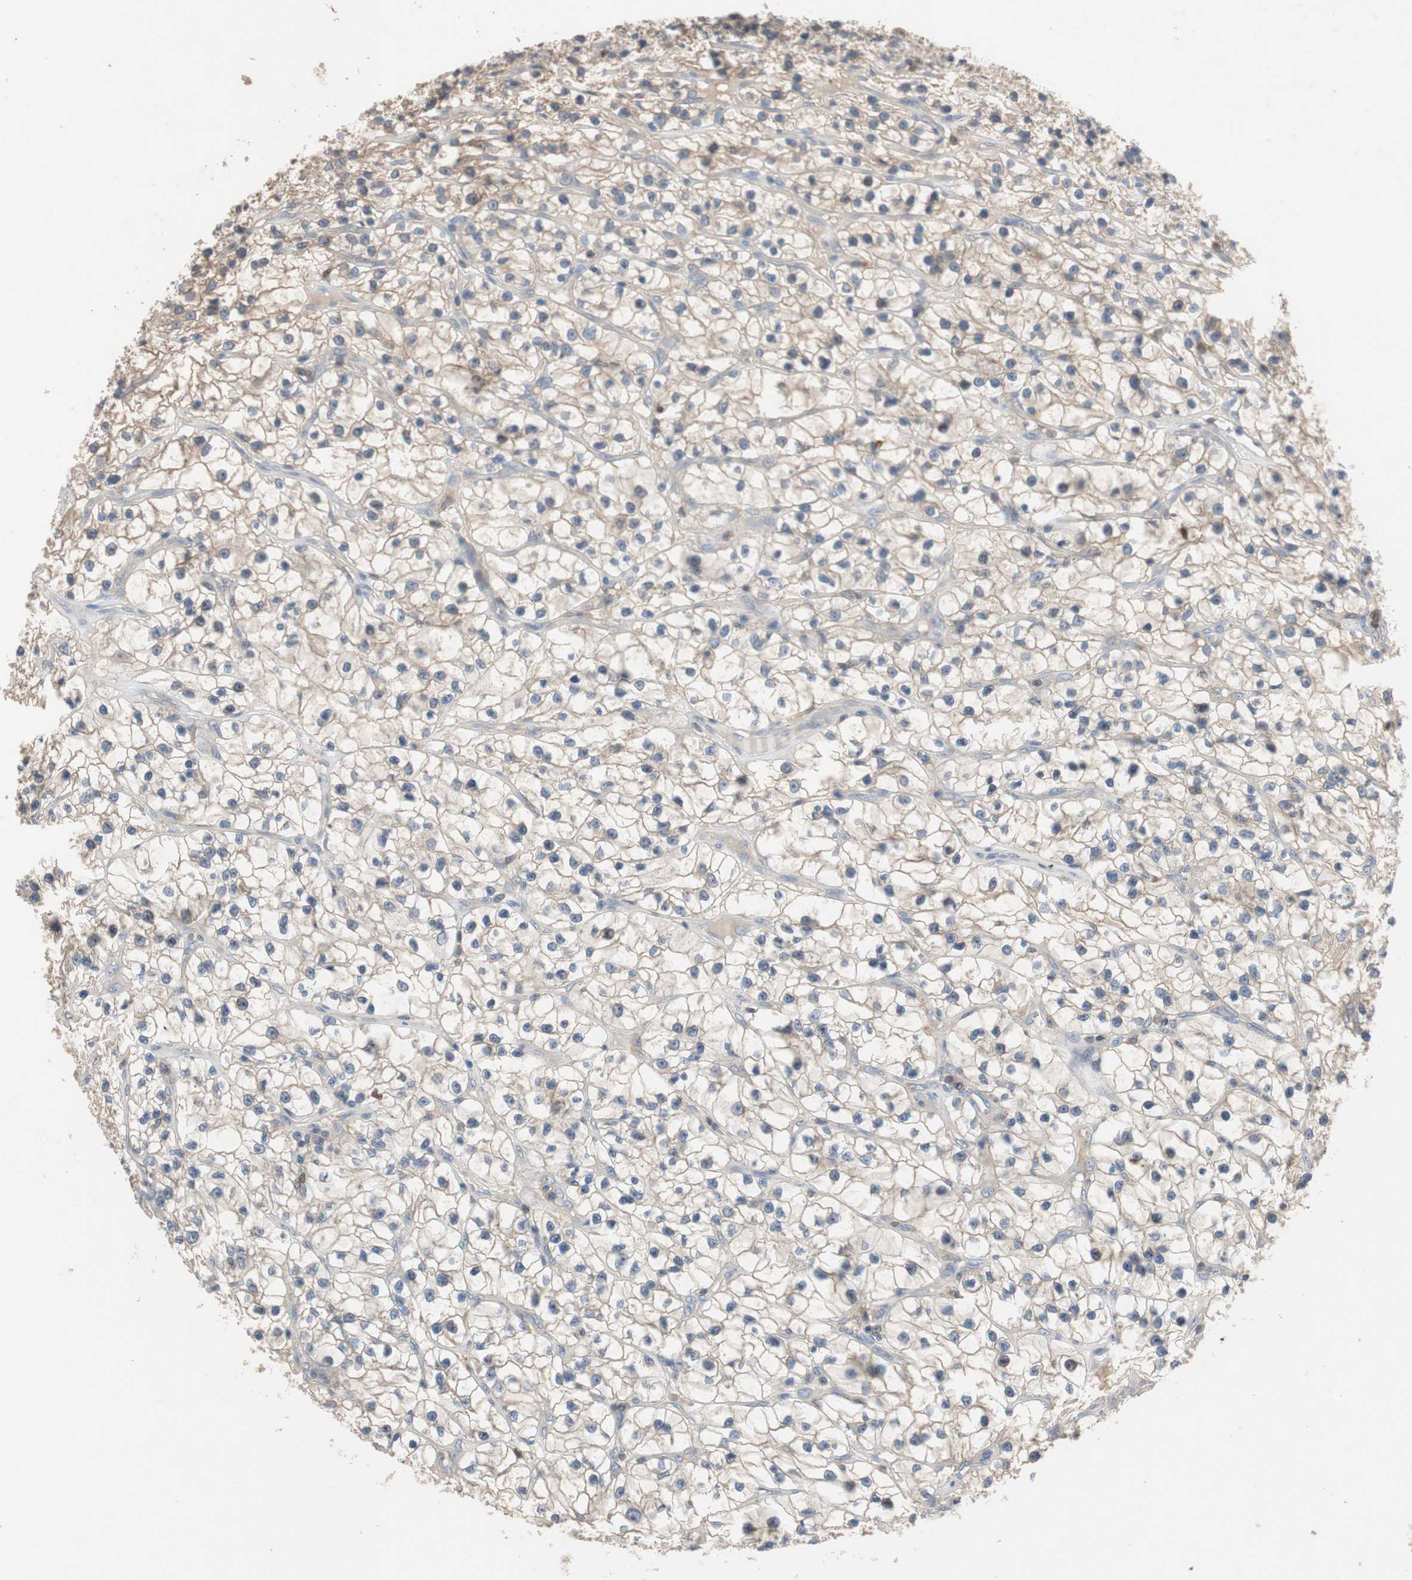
{"staining": {"intensity": "weak", "quantity": "25%-75%", "location": "cytoplasmic/membranous"}, "tissue": "renal cancer", "cell_type": "Tumor cells", "image_type": "cancer", "snomed": [{"axis": "morphology", "description": "Adenocarcinoma, NOS"}, {"axis": "topography", "description": "Kidney"}], "caption": "Immunohistochemistry photomicrograph of renal cancer (adenocarcinoma) stained for a protein (brown), which reveals low levels of weak cytoplasmic/membranous positivity in about 25%-75% of tumor cells.", "gene": "ADAP1", "patient": {"sex": "female", "age": 57}}